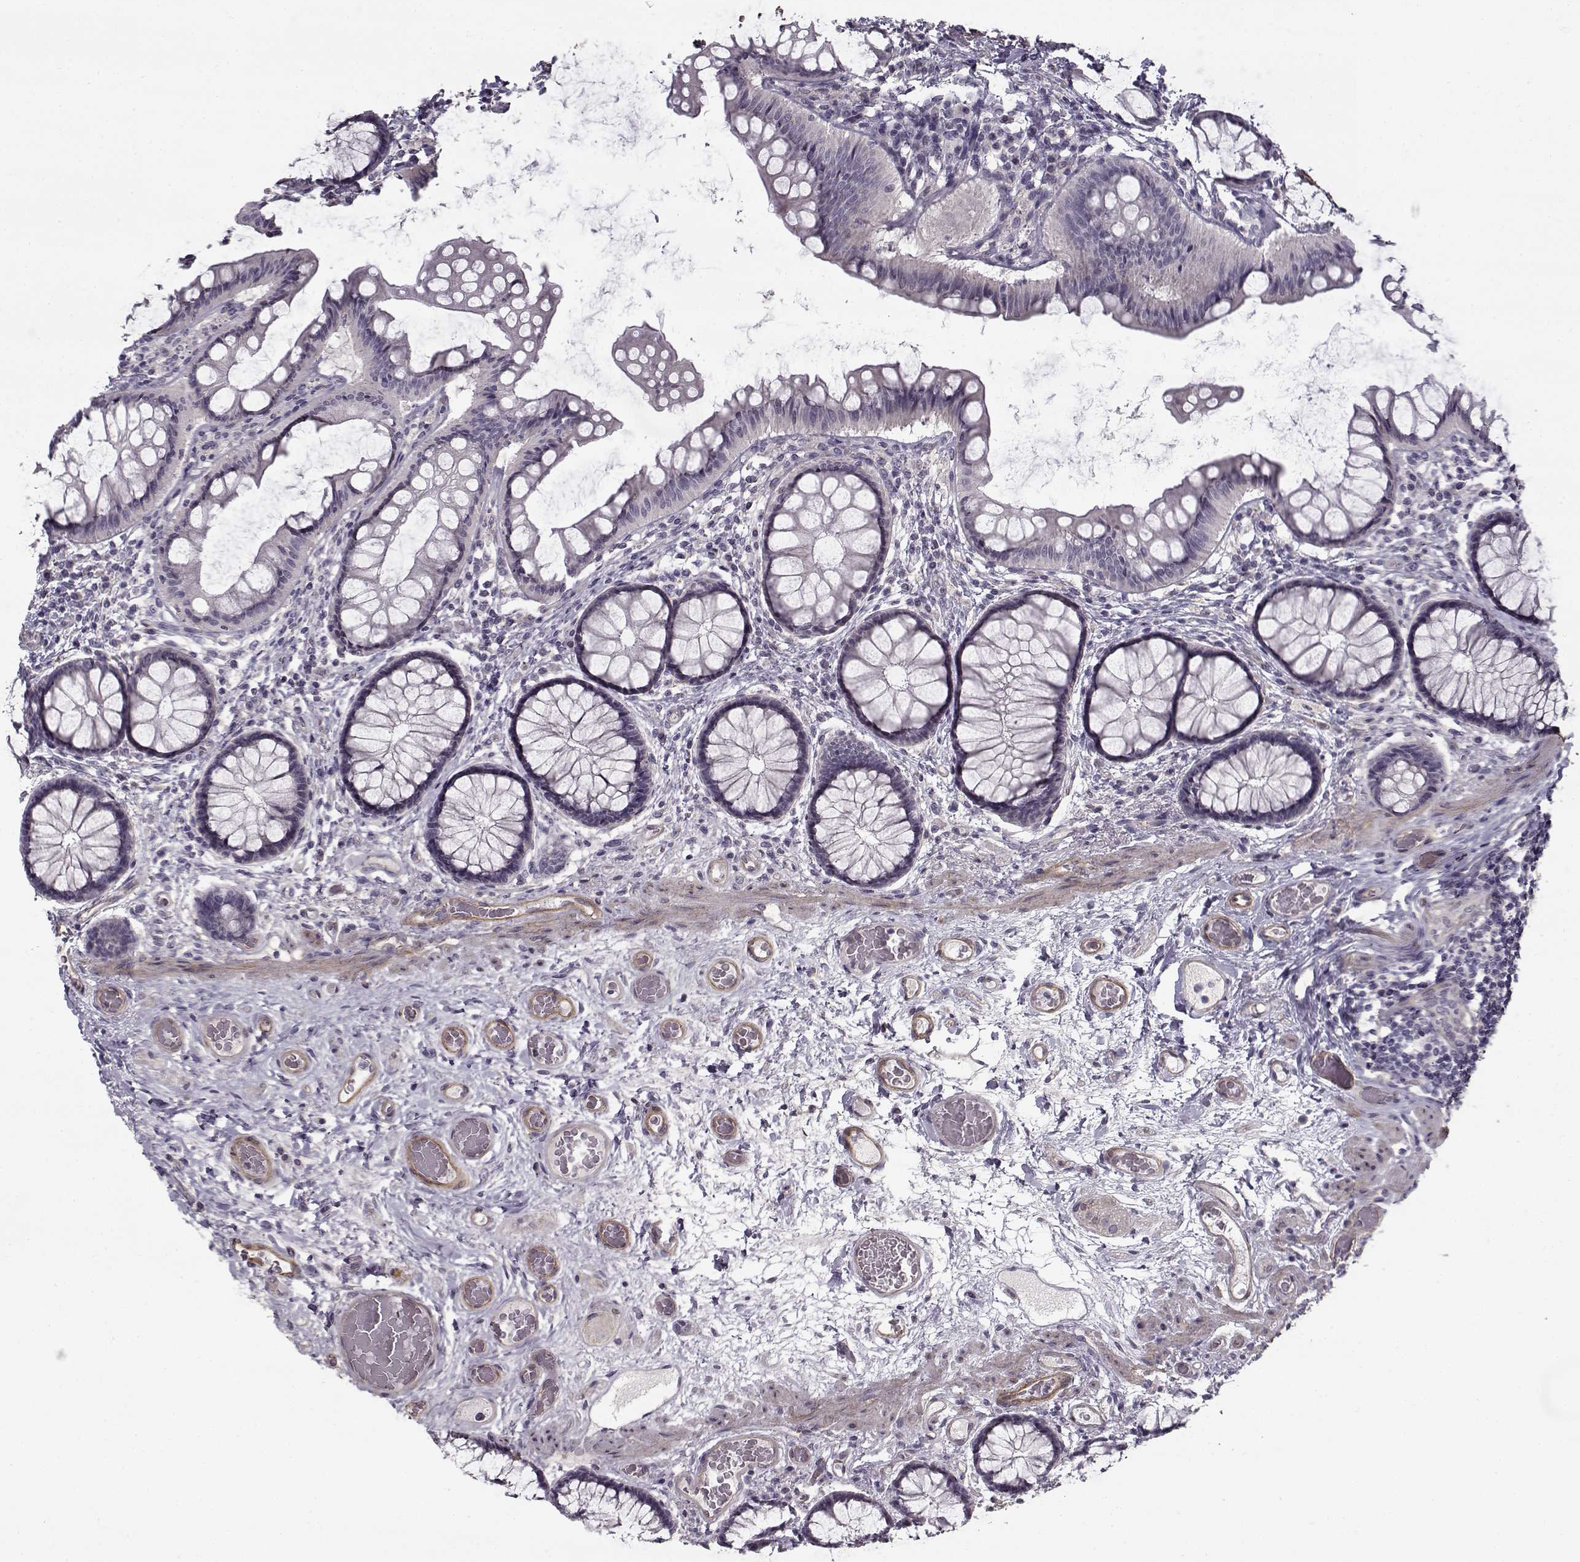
{"staining": {"intensity": "negative", "quantity": "none", "location": "none"}, "tissue": "colon", "cell_type": "Endothelial cells", "image_type": "normal", "snomed": [{"axis": "morphology", "description": "Normal tissue, NOS"}, {"axis": "topography", "description": "Colon"}], "caption": "Immunohistochemistry micrograph of unremarkable human colon stained for a protein (brown), which exhibits no positivity in endothelial cells. (Brightfield microscopy of DAB immunohistochemistry (IHC) at high magnification).", "gene": "LAMB2", "patient": {"sex": "female", "age": 65}}